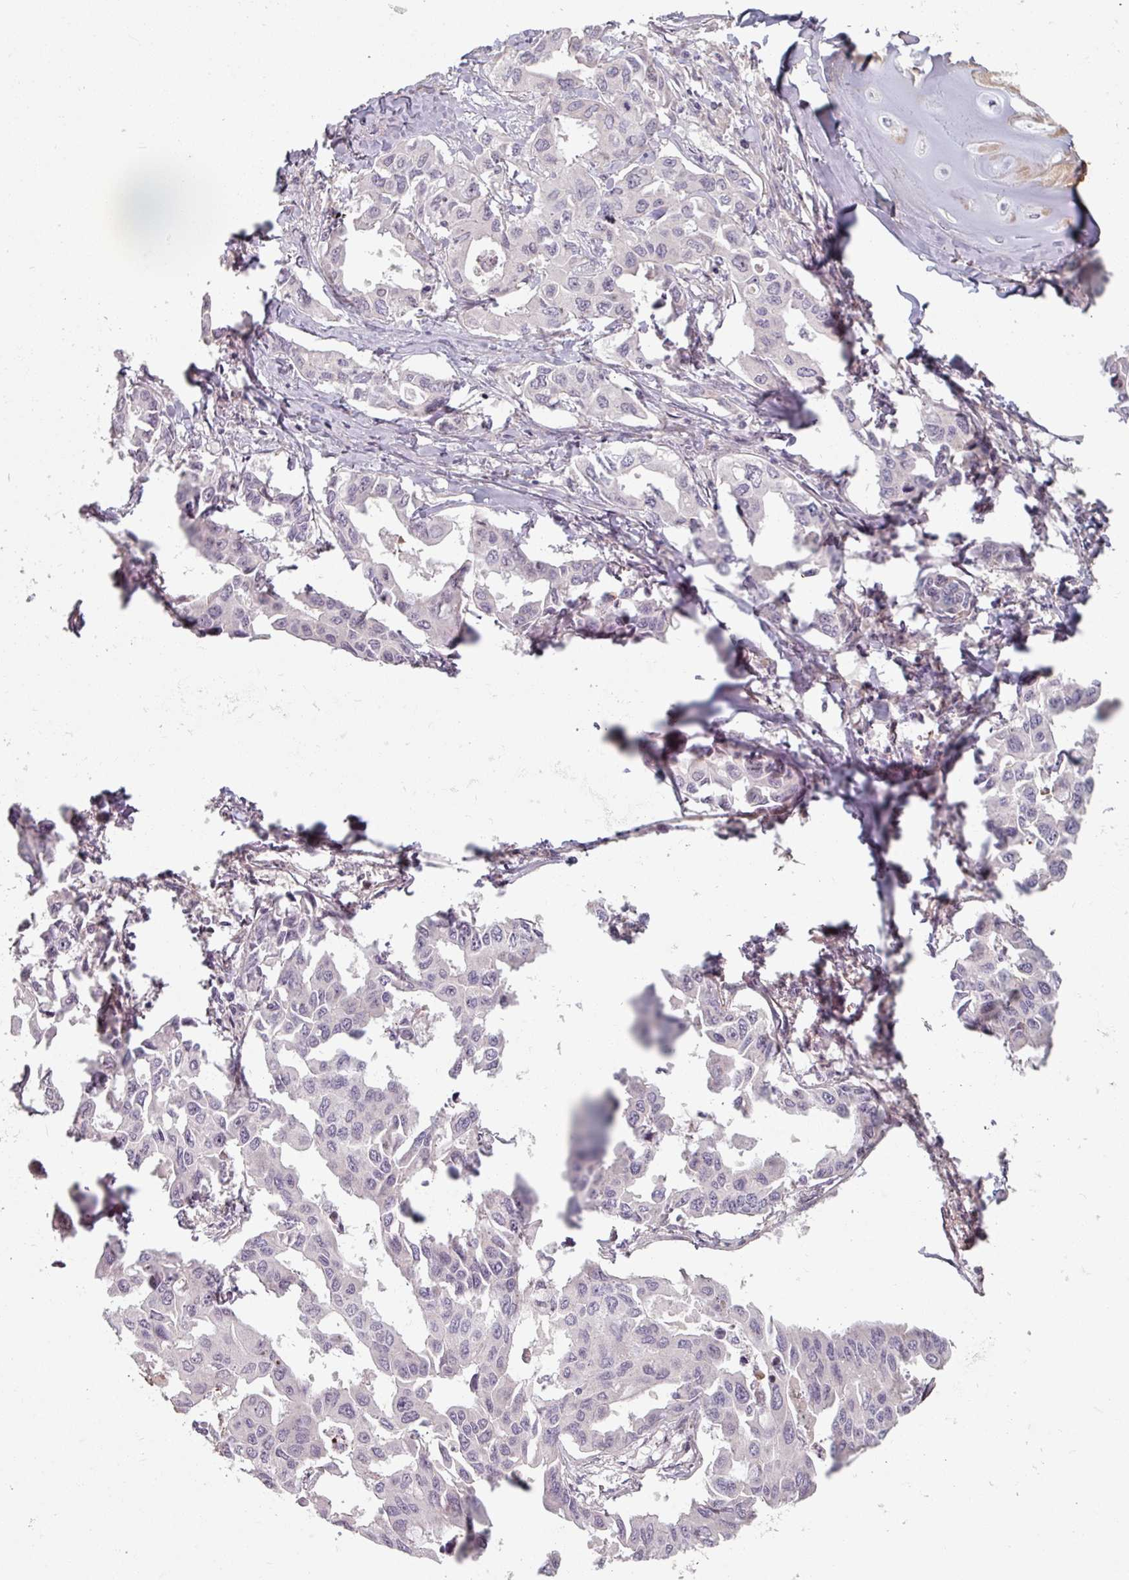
{"staining": {"intensity": "negative", "quantity": "none", "location": "none"}, "tissue": "lung cancer", "cell_type": "Tumor cells", "image_type": "cancer", "snomed": [{"axis": "morphology", "description": "Adenocarcinoma, NOS"}, {"axis": "topography", "description": "Lung"}], "caption": "Tumor cells are negative for protein expression in human adenocarcinoma (lung).", "gene": "C4BPB", "patient": {"sex": "male", "age": 64}}